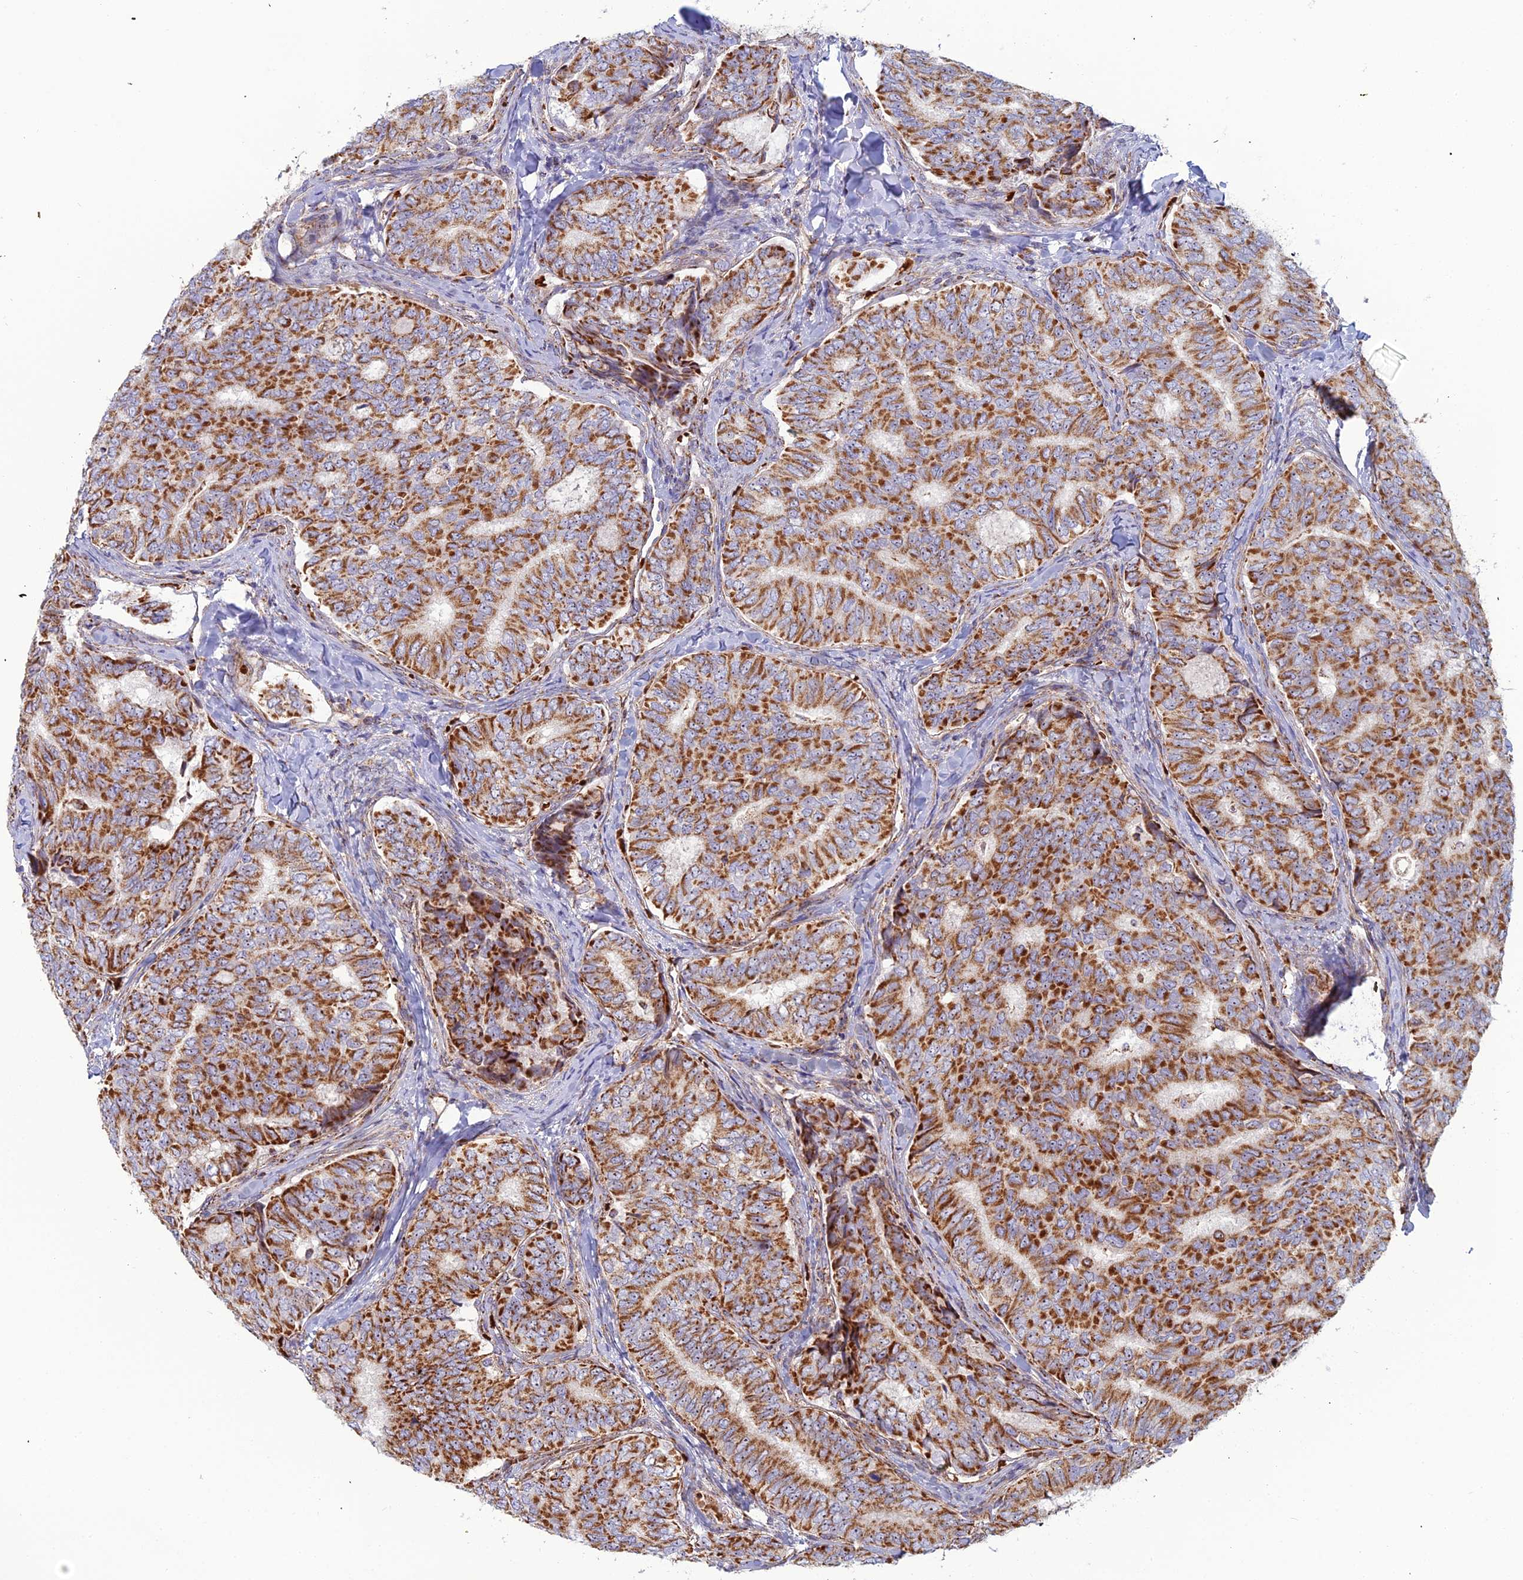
{"staining": {"intensity": "strong", "quantity": ">75%", "location": "cytoplasmic/membranous"}, "tissue": "thyroid cancer", "cell_type": "Tumor cells", "image_type": "cancer", "snomed": [{"axis": "morphology", "description": "Papillary adenocarcinoma, NOS"}, {"axis": "topography", "description": "Thyroid gland"}], "caption": "IHC of thyroid cancer (papillary adenocarcinoma) demonstrates high levels of strong cytoplasmic/membranous positivity in about >75% of tumor cells. The staining was performed using DAB, with brown indicating positive protein expression. Nuclei are stained blue with hematoxylin.", "gene": "SLC35F4", "patient": {"sex": "female", "age": 35}}